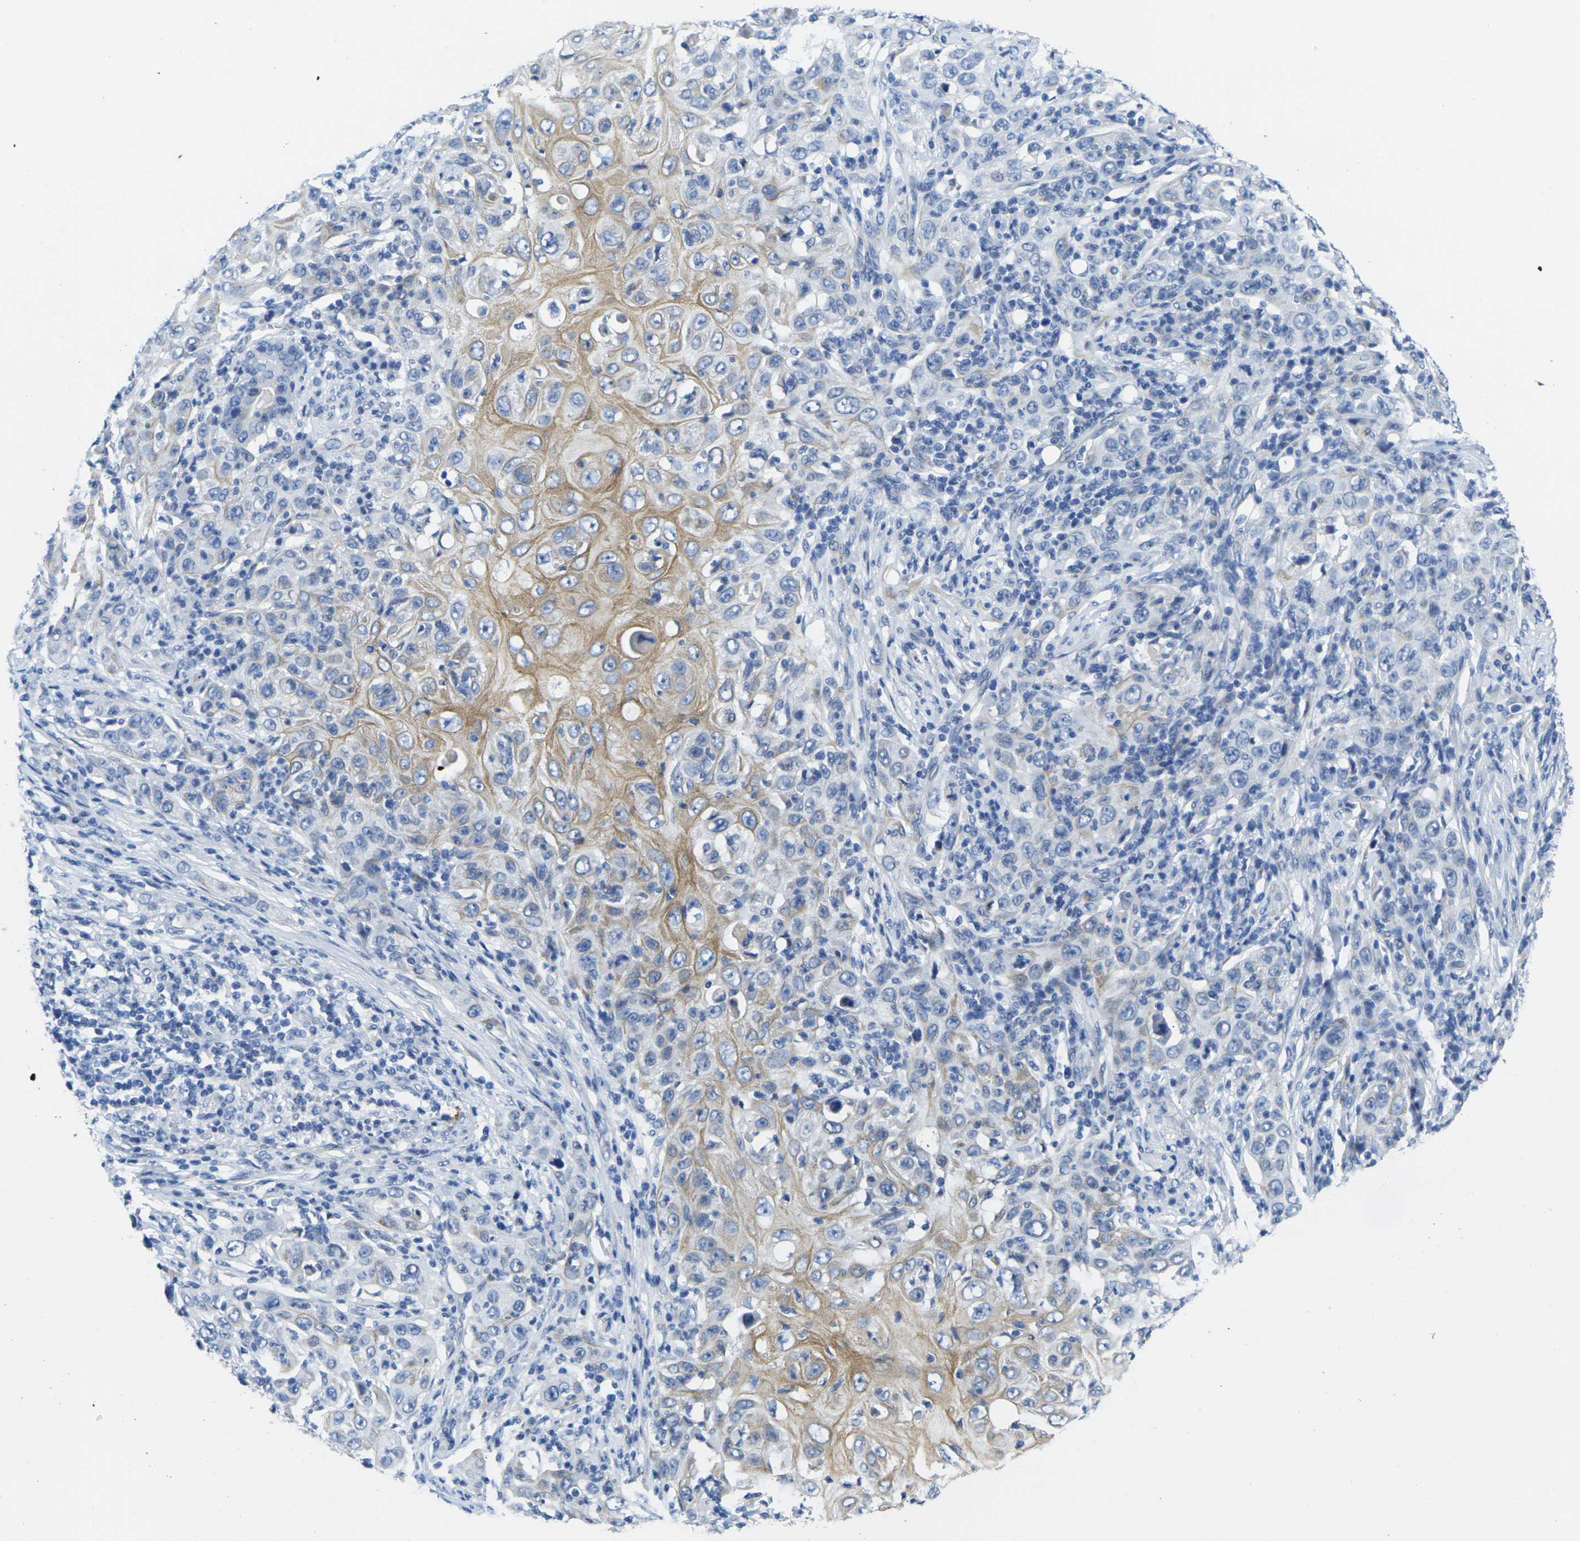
{"staining": {"intensity": "moderate", "quantity": "<25%", "location": "cytoplasmic/membranous"}, "tissue": "skin cancer", "cell_type": "Tumor cells", "image_type": "cancer", "snomed": [{"axis": "morphology", "description": "Squamous cell carcinoma, NOS"}, {"axis": "topography", "description": "Skin"}], "caption": "Squamous cell carcinoma (skin) was stained to show a protein in brown. There is low levels of moderate cytoplasmic/membranous expression in approximately <25% of tumor cells.", "gene": "CRK", "patient": {"sex": "female", "age": 88}}